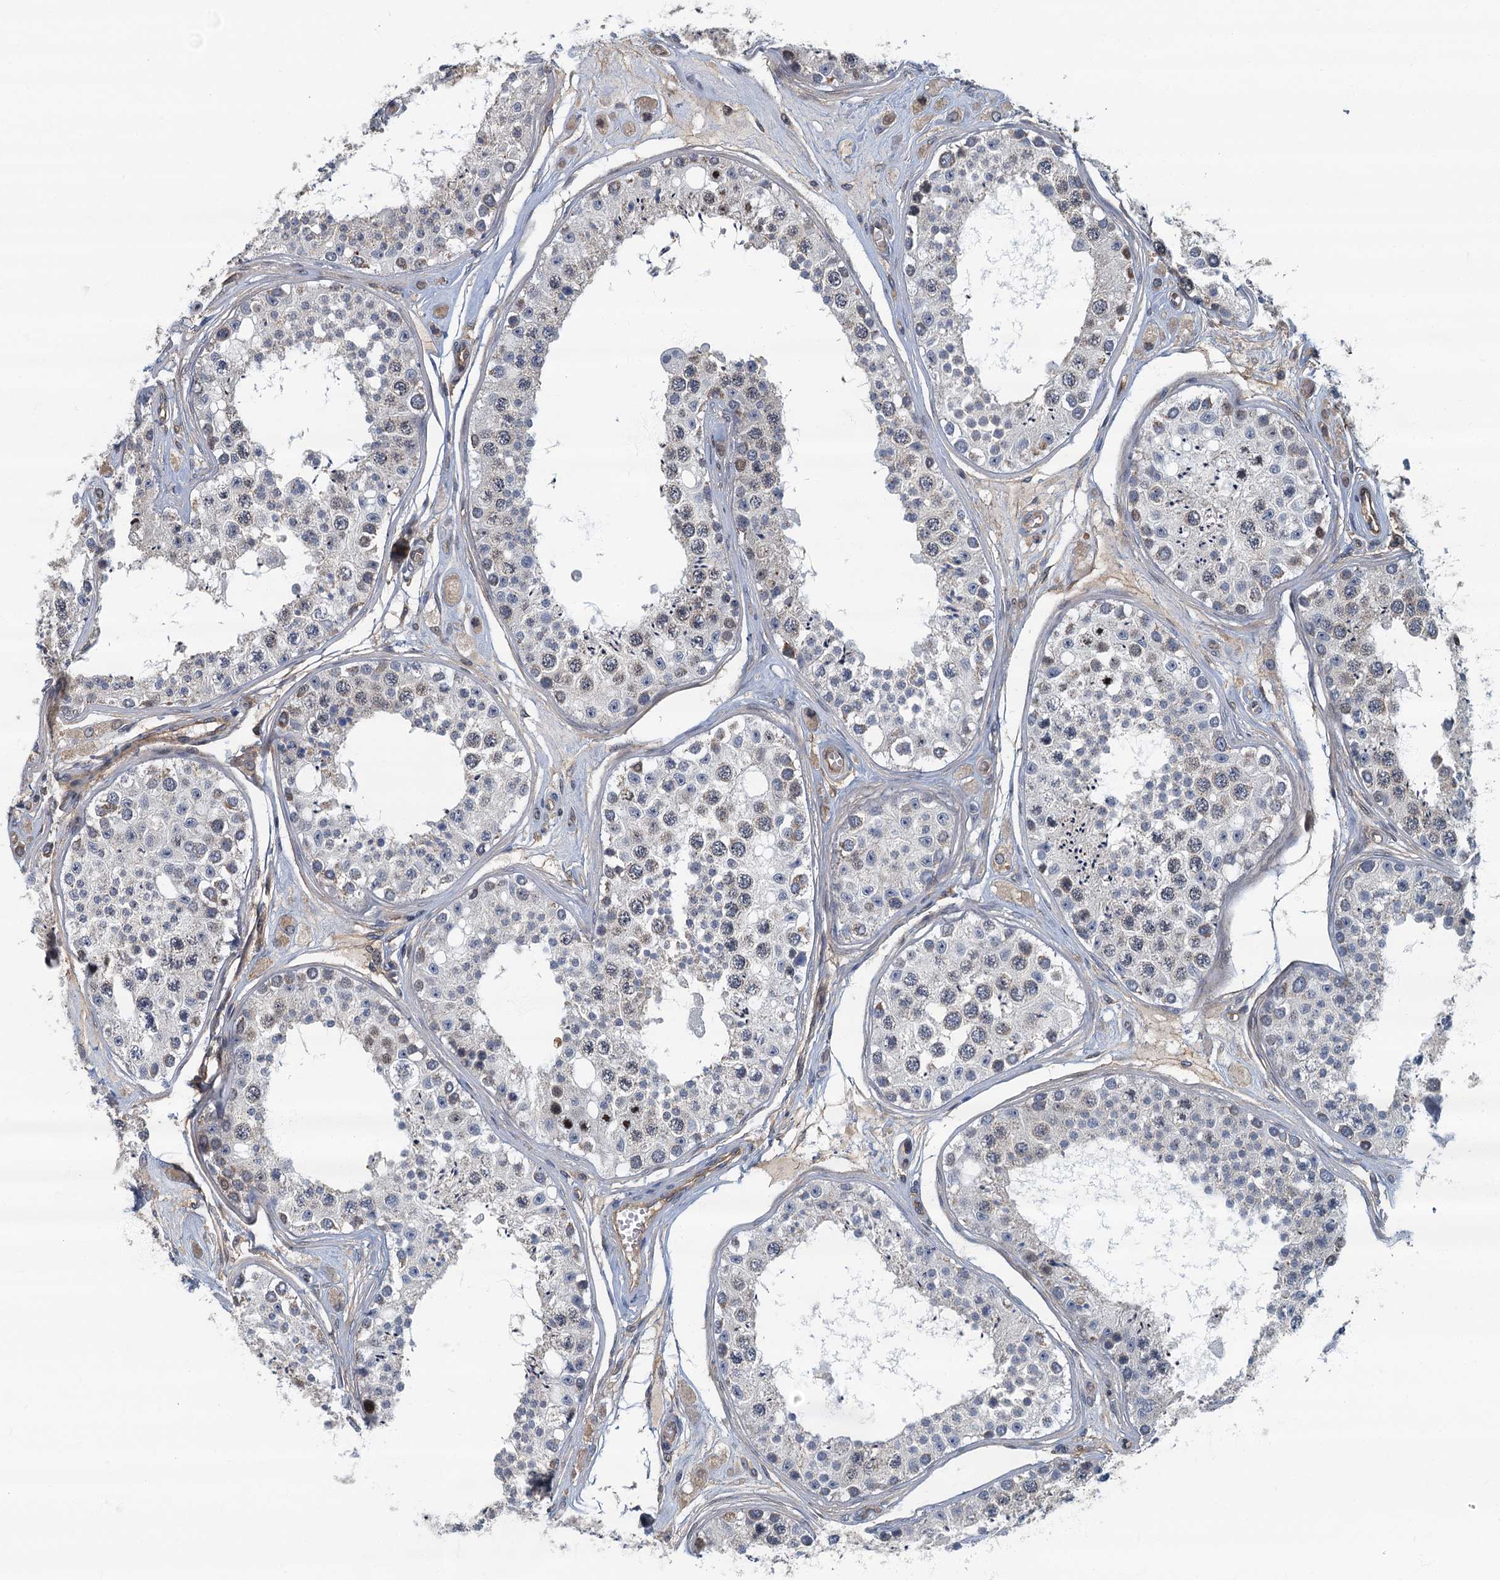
{"staining": {"intensity": "moderate", "quantity": "<25%", "location": "cytoplasmic/membranous"}, "tissue": "testis", "cell_type": "Cells in seminiferous ducts", "image_type": "normal", "snomed": [{"axis": "morphology", "description": "Normal tissue, NOS"}, {"axis": "topography", "description": "Testis"}], "caption": "A brown stain labels moderate cytoplasmic/membranous positivity of a protein in cells in seminiferous ducts of benign testis.", "gene": "CKAP2L", "patient": {"sex": "male", "age": 25}}